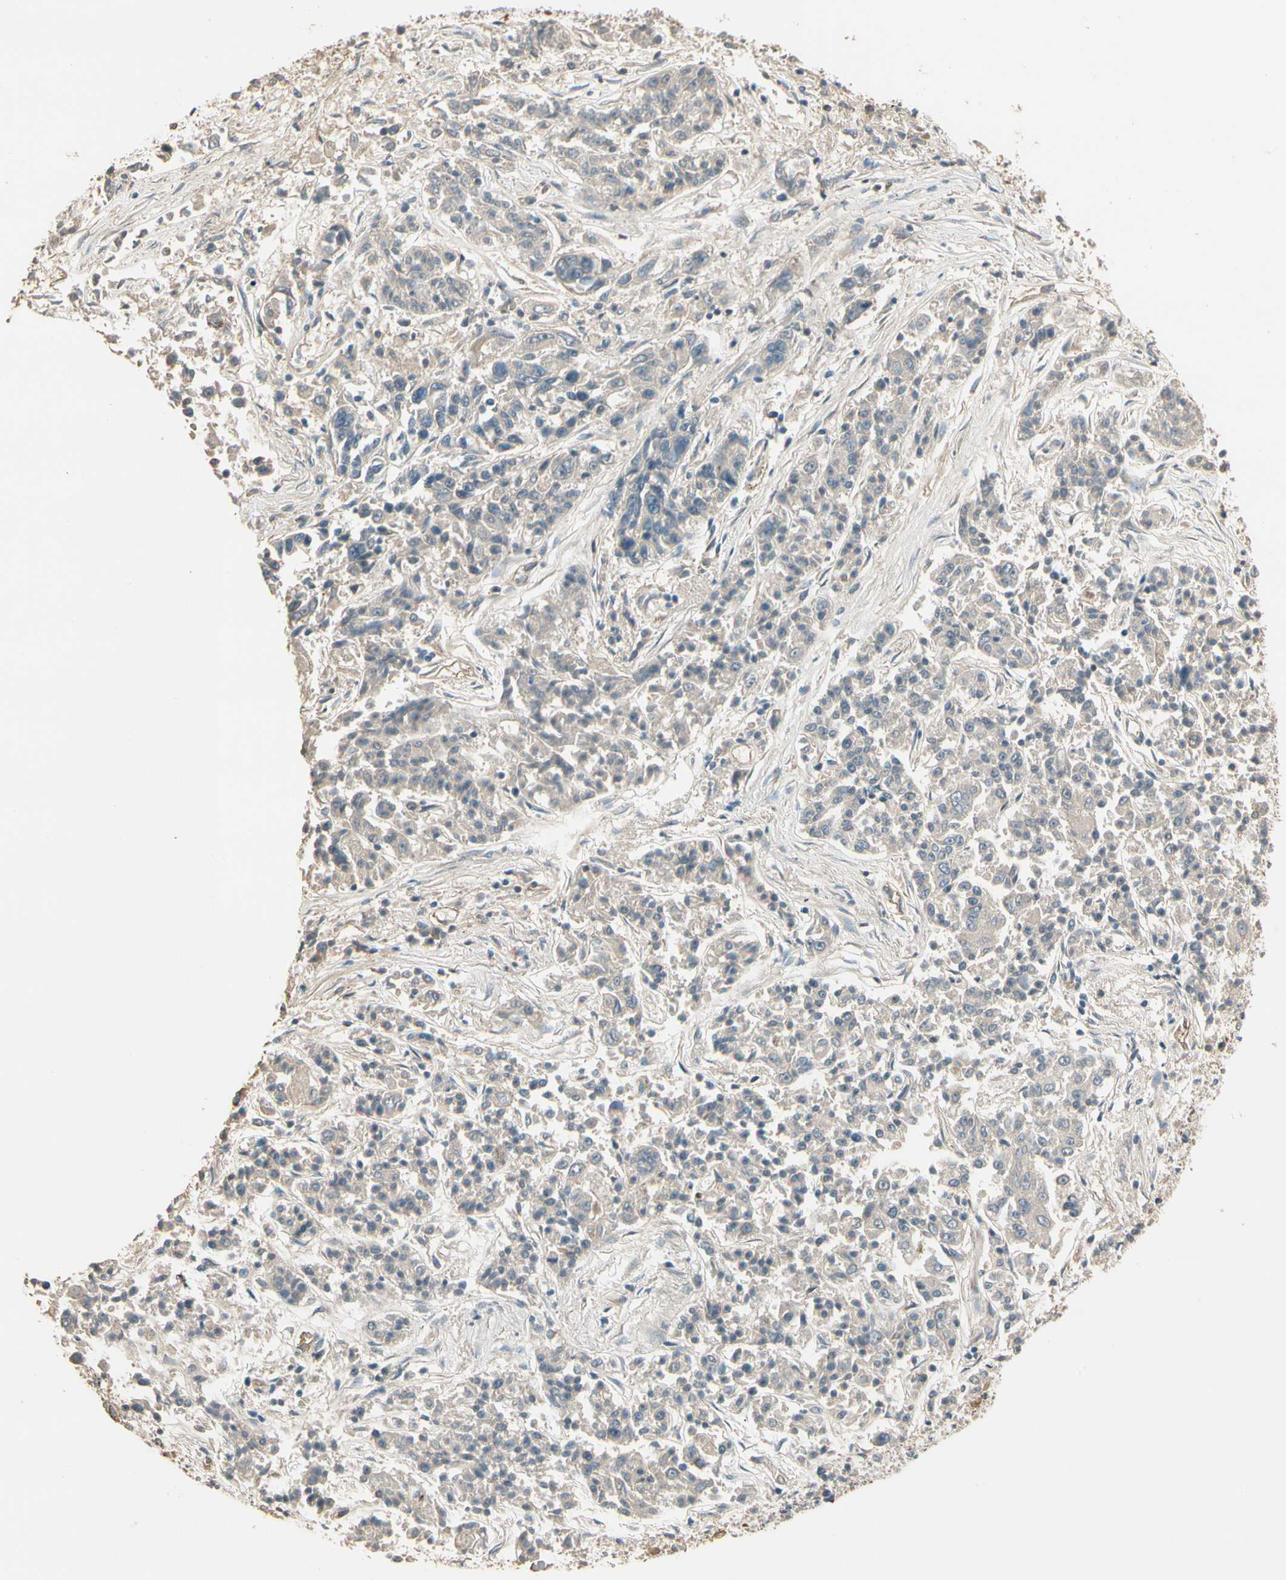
{"staining": {"intensity": "weak", "quantity": ">75%", "location": "cytoplasmic/membranous"}, "tissue": "lung cancer", "cell_type": "Tumor cells", "image_type": "cancer", "snomed": [{"axis": "morphology", "description": "Adenocarcinoma, NOS"}, {"axis": "topography", "description": "Lung"}], "caption": "Weak cytoplasmic/membranous staining is seen in about >75% of tumor cells in lung cancer (adenocarcinoma).", "gene": "TNFRSF21", "patient": {"sex": "male", "age": 84}}